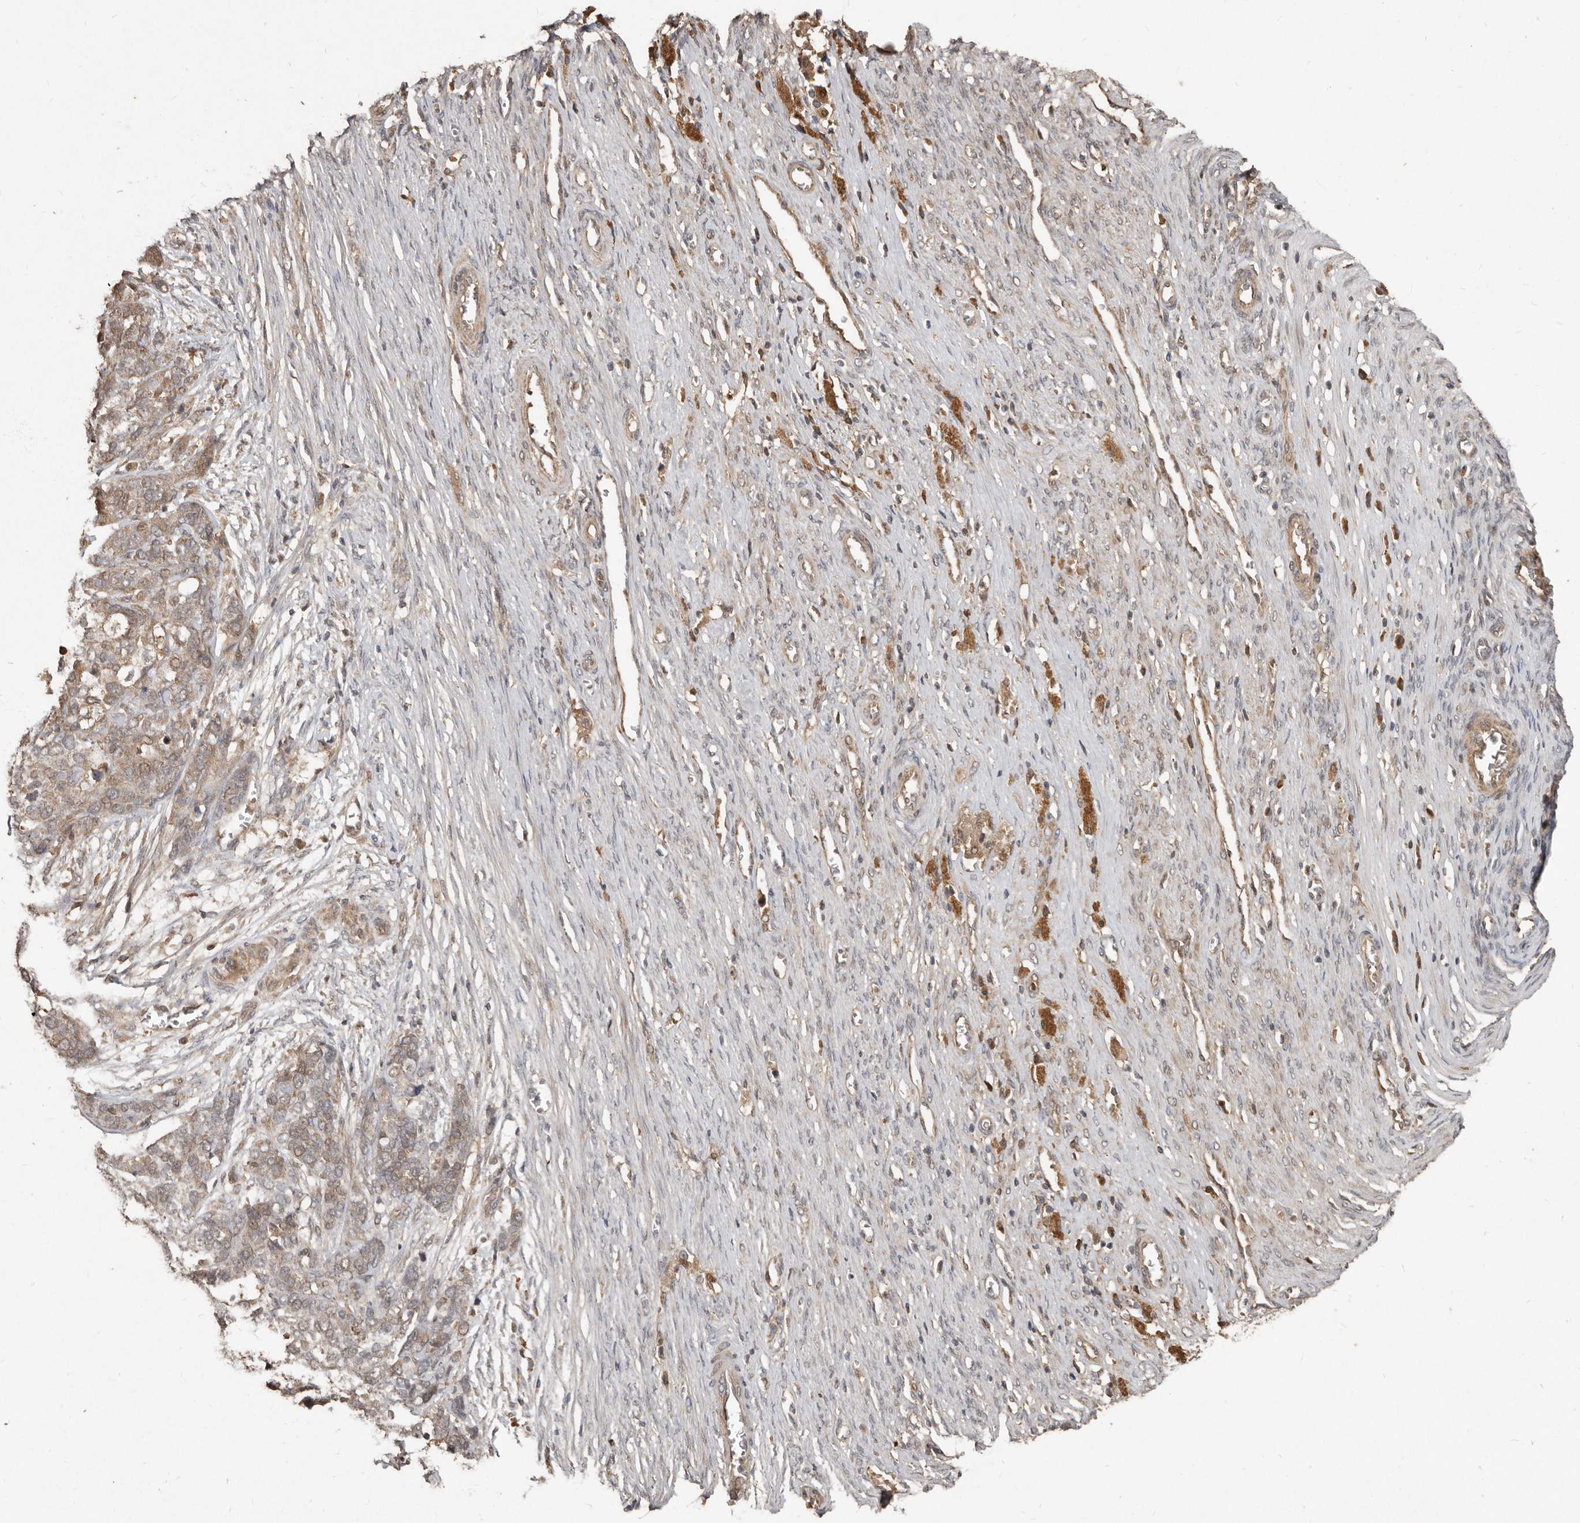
{"staining": {"intensity": "moderate", "quantity": "25%-75%", "location": "cytoplasmic/membranous,nuclear"}, "tissue": "ovarian cancer", "cell_type": "Tumor cells", "image_type": "cancer", "snomed": [{"axis": "morphology", "description": "Cystadenocarcinoma, serous, NOS"}, {"axis": "topography", "description": "Ovary"}], "caption": "Immunohistochemical staining of ovarian serous cystadenocarcinoma shows moderate cytoplasmic/membranous and nuclear protein staining in approximately 25%-75% of tumor cells.", "gene": "KIF26B", "patient": {"sex": "female", "age": 44}}